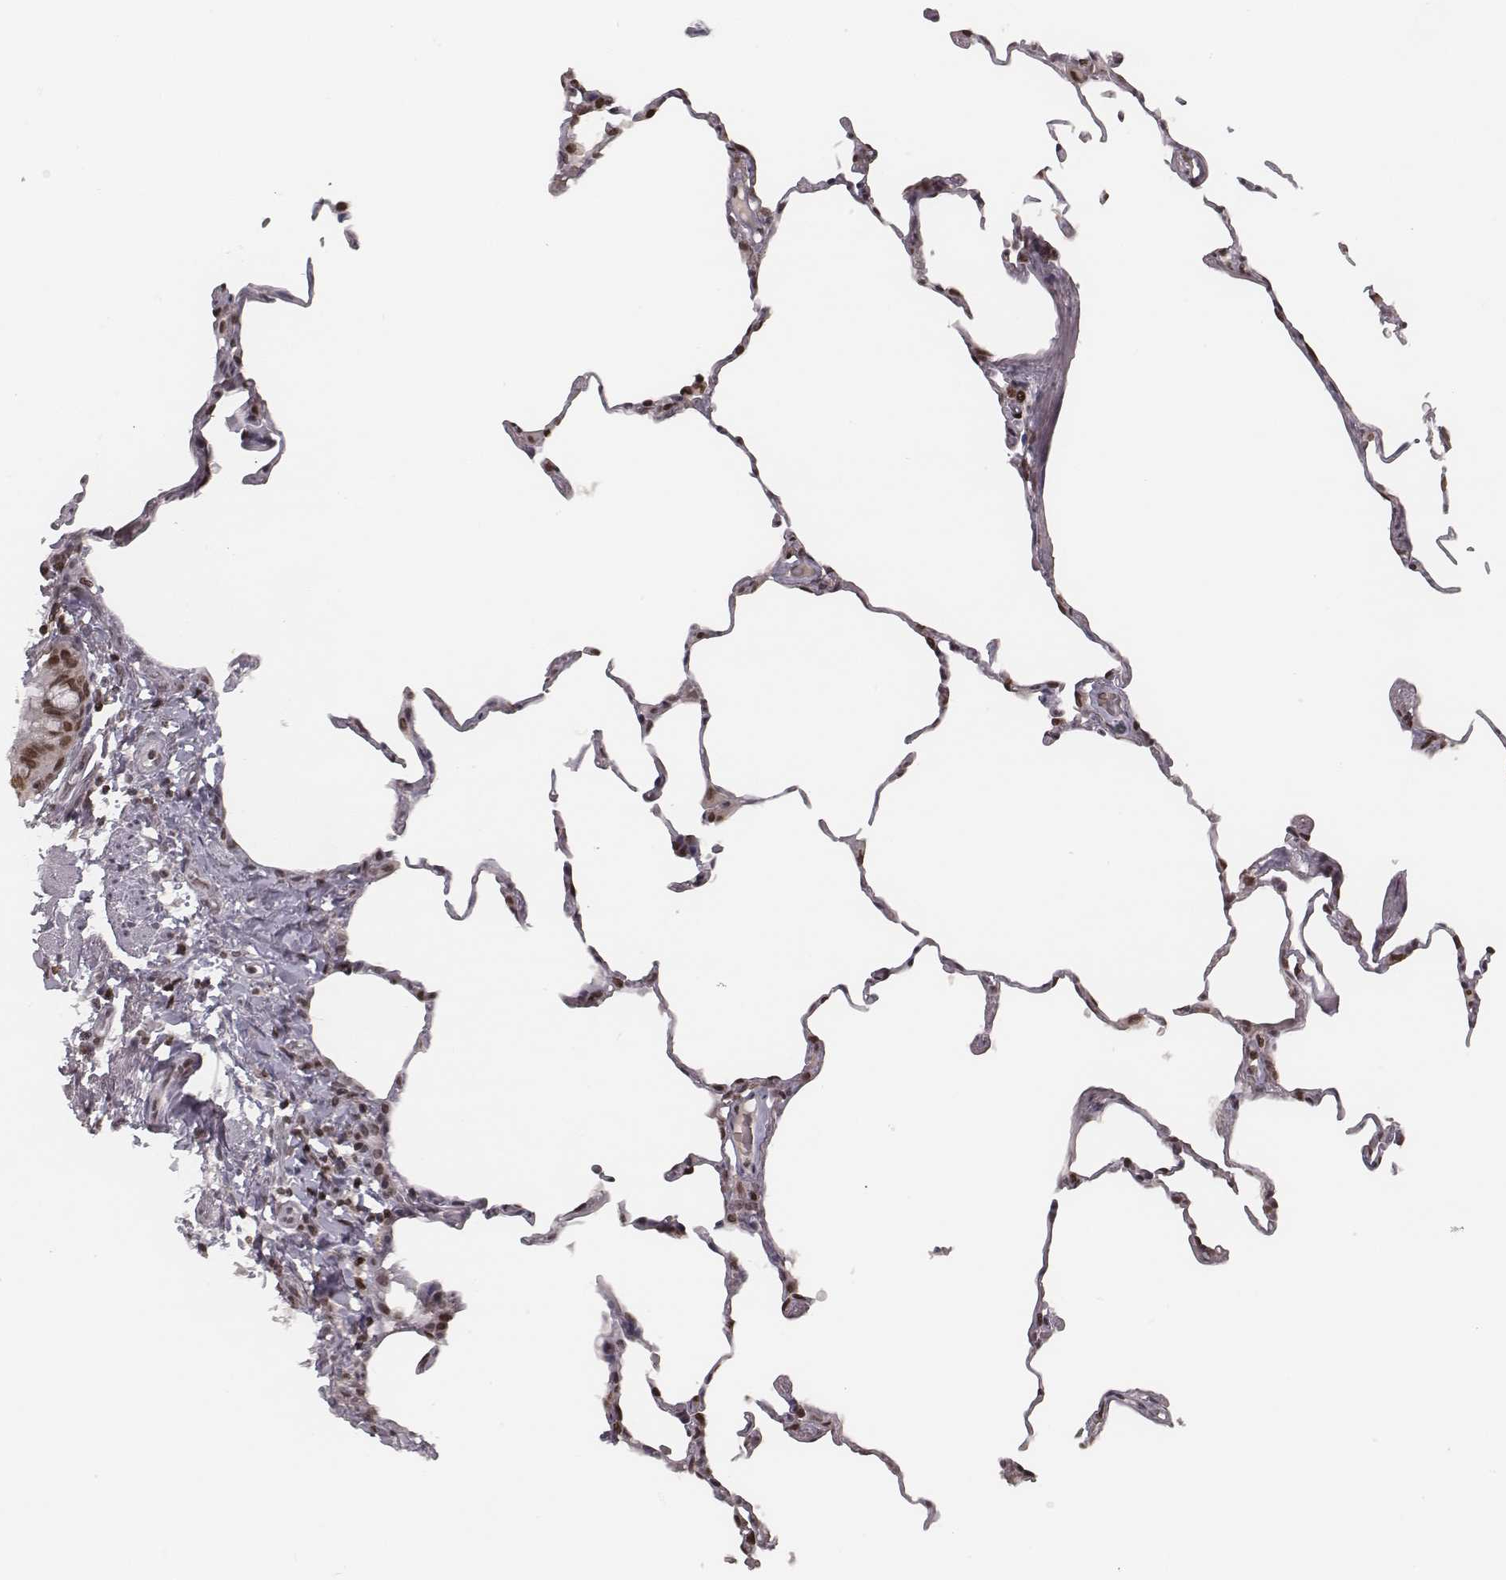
{"staining": {"intensity": "moderate", "quantity": ">75%", "location": "nuclear"}, "tissue": "lung", "cell_type": "Alveolar cells", "image_type": "normal", "snomed": [{"axis": "morphology", "description": "Normal tissue, NOS"}, {"axis": "topography", "description": "Lung"}], "caption": "DAB immunohistochemical staining of unremarkable lung demonstrates moderate nuclear protein positivity in approximately >75% of alveolar cells. (DAB (3,3'-diaminobenzidine) IHC, brown staining for protein, blue staining for nuclei).", "gene": "HMGA2", "patient": {"sex": "female", "age": 57}}